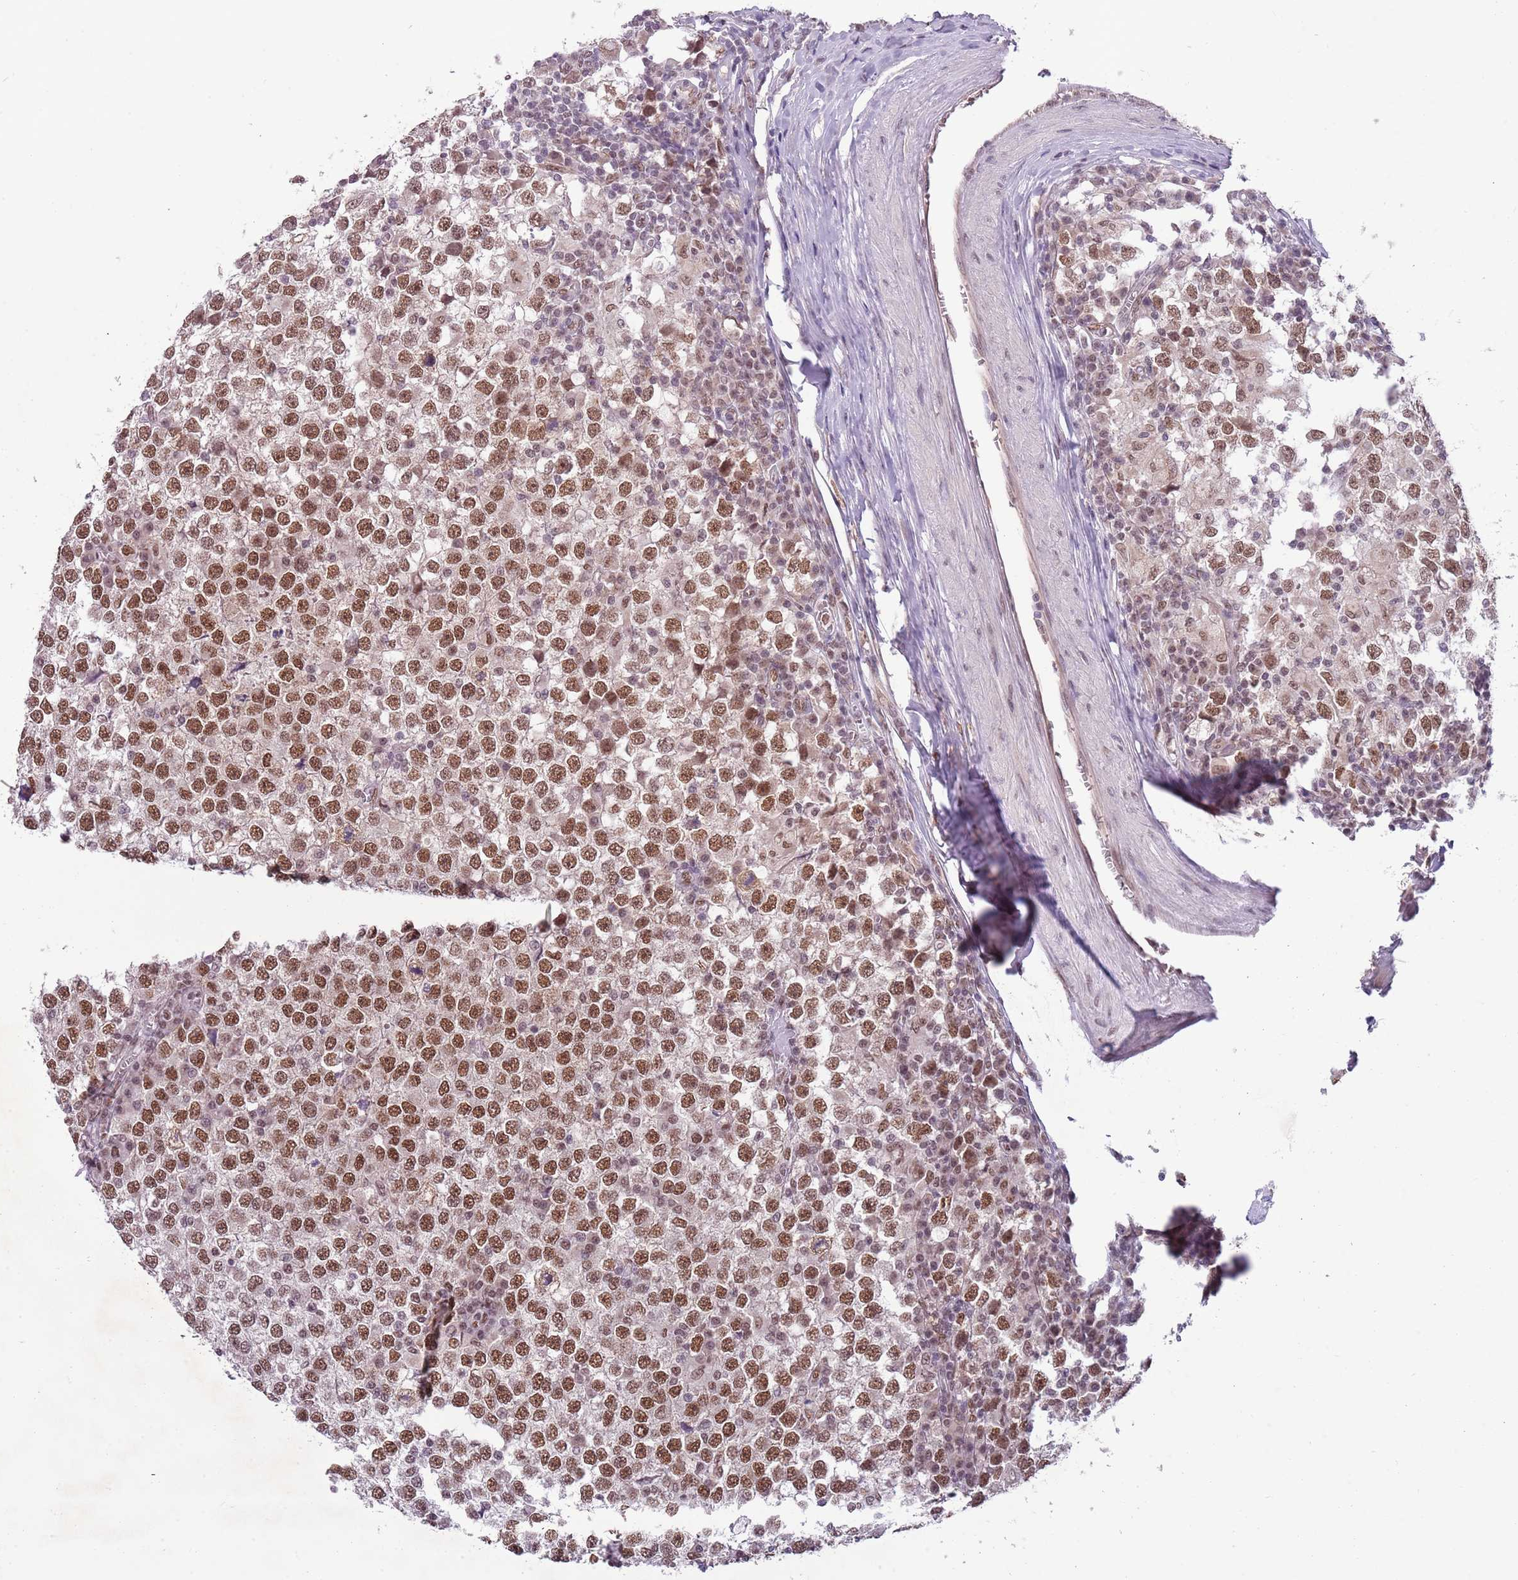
{"staining": {"intensity": "moderate", "quantity": ">75%", "location": "nuclear"}, "tissue": "testis cancer", "cell_type": "Tumor cells", "image_type": "cancer", "snomed": [{"axis": "morphology", "description": "Seminoma, NOS"}, {"axis": "topography", "description": "Testis"}], "caption": "Approximately >75% of tumor cells in testis cancer show moderate nuclear protein expression as visualized by brown immunohistochemical staining.", "gene": "FAM120AOS", "patient": {"sex": "male", "age": 65}}